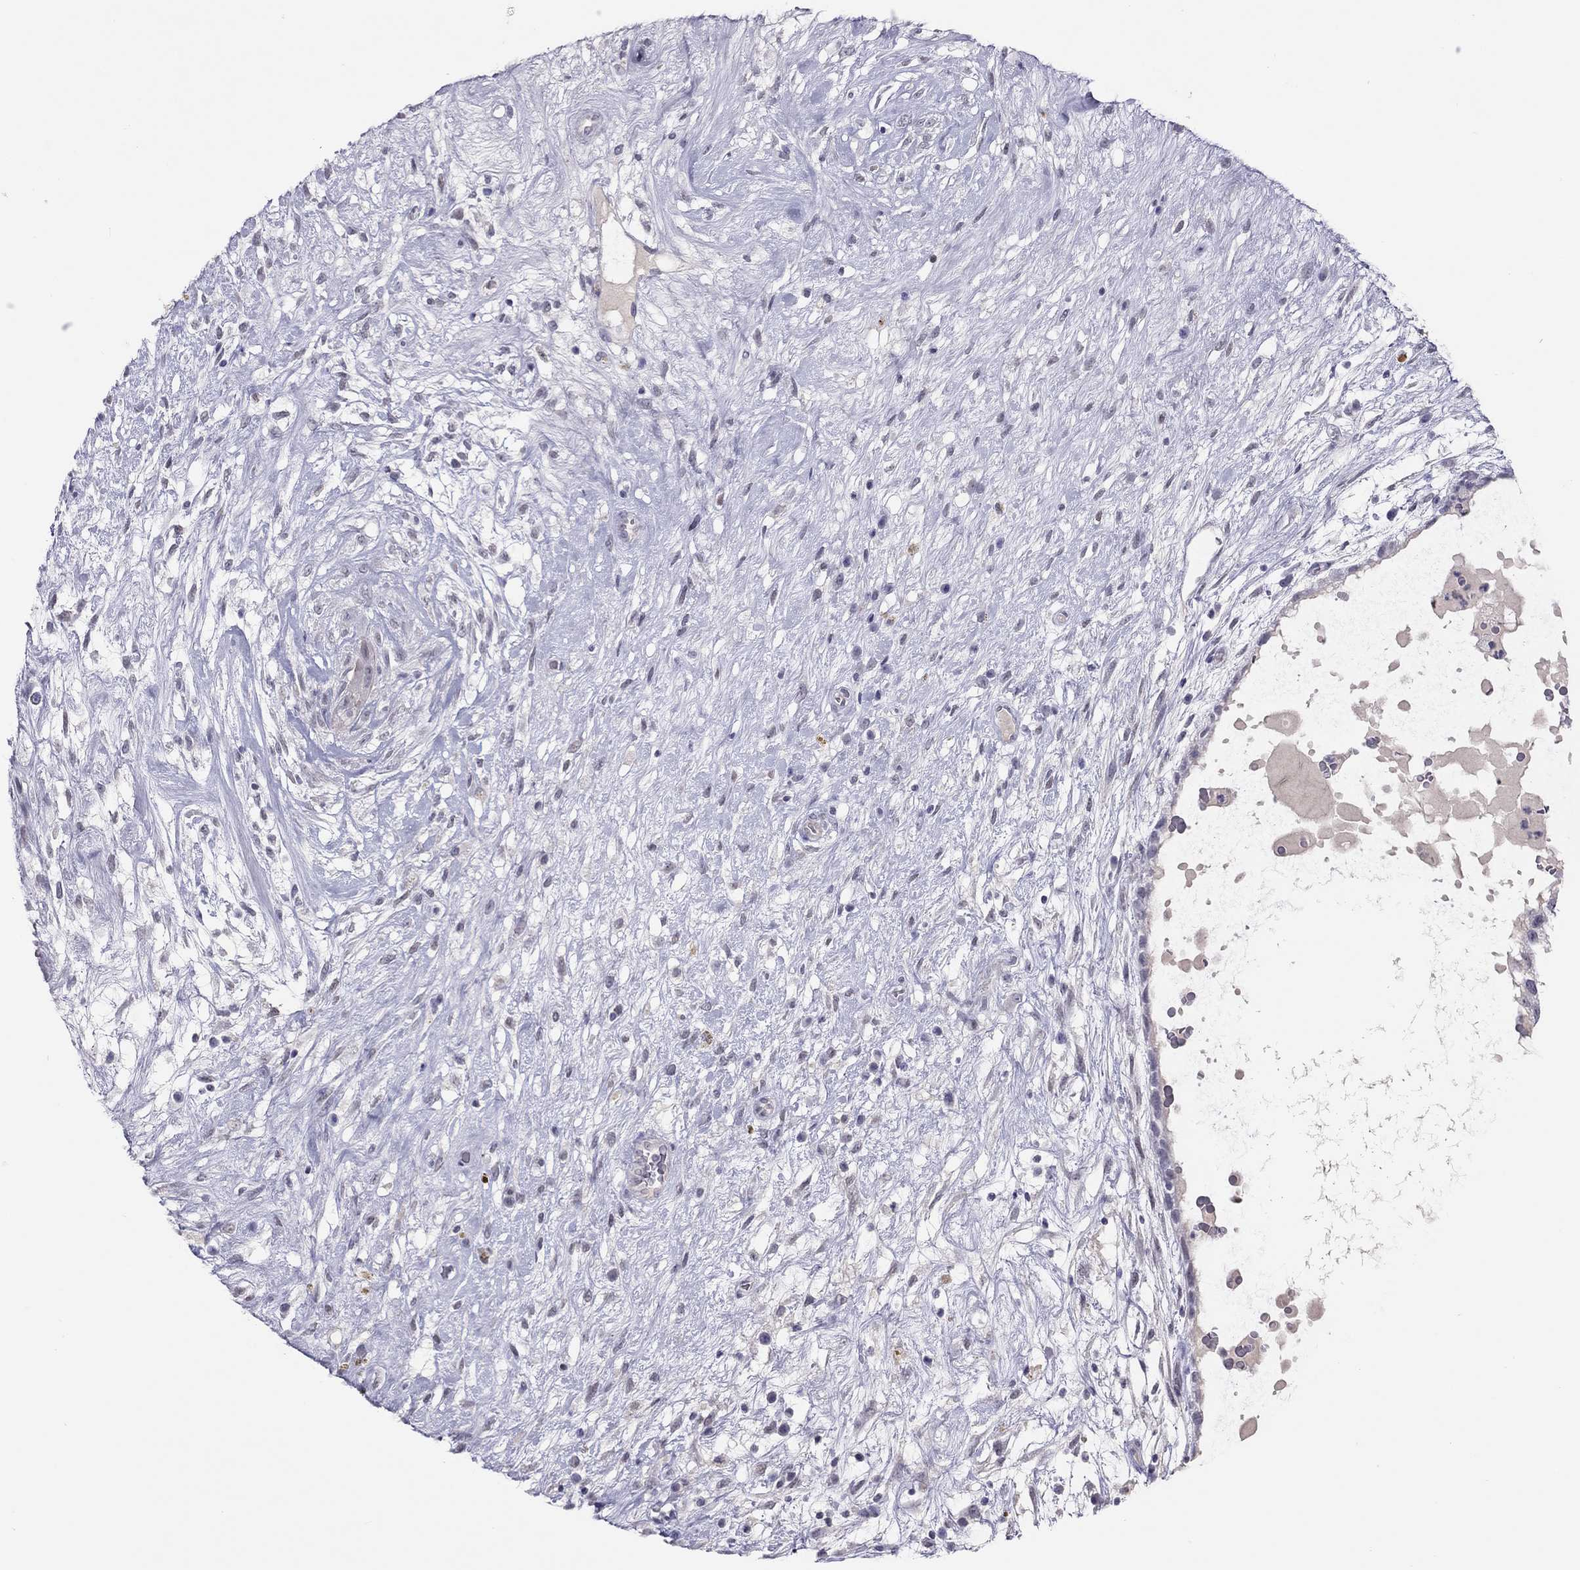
{"staining": {"intensity": "negative", "quantity": "none", "location": "none"}, "tissue": "testis cancer", "cell_type": "Tumor cells", "image_type": "cancer", "snomed": [{"axis": "morphology", "description": "Normal tissue, NOS"}, {"axis": "morphology", "description": "Carcinoma, Embryonal, NOS"}, {"axis": "topography", "description": "Testis"}], "caption": "DAB (3,3'-diaminobenzidine) immunohistochemical staining of testis cancer demonstrates no significant staining in tumor cells.", "gene": "JHY", "patient": {"sex": "male", "age": 32}}